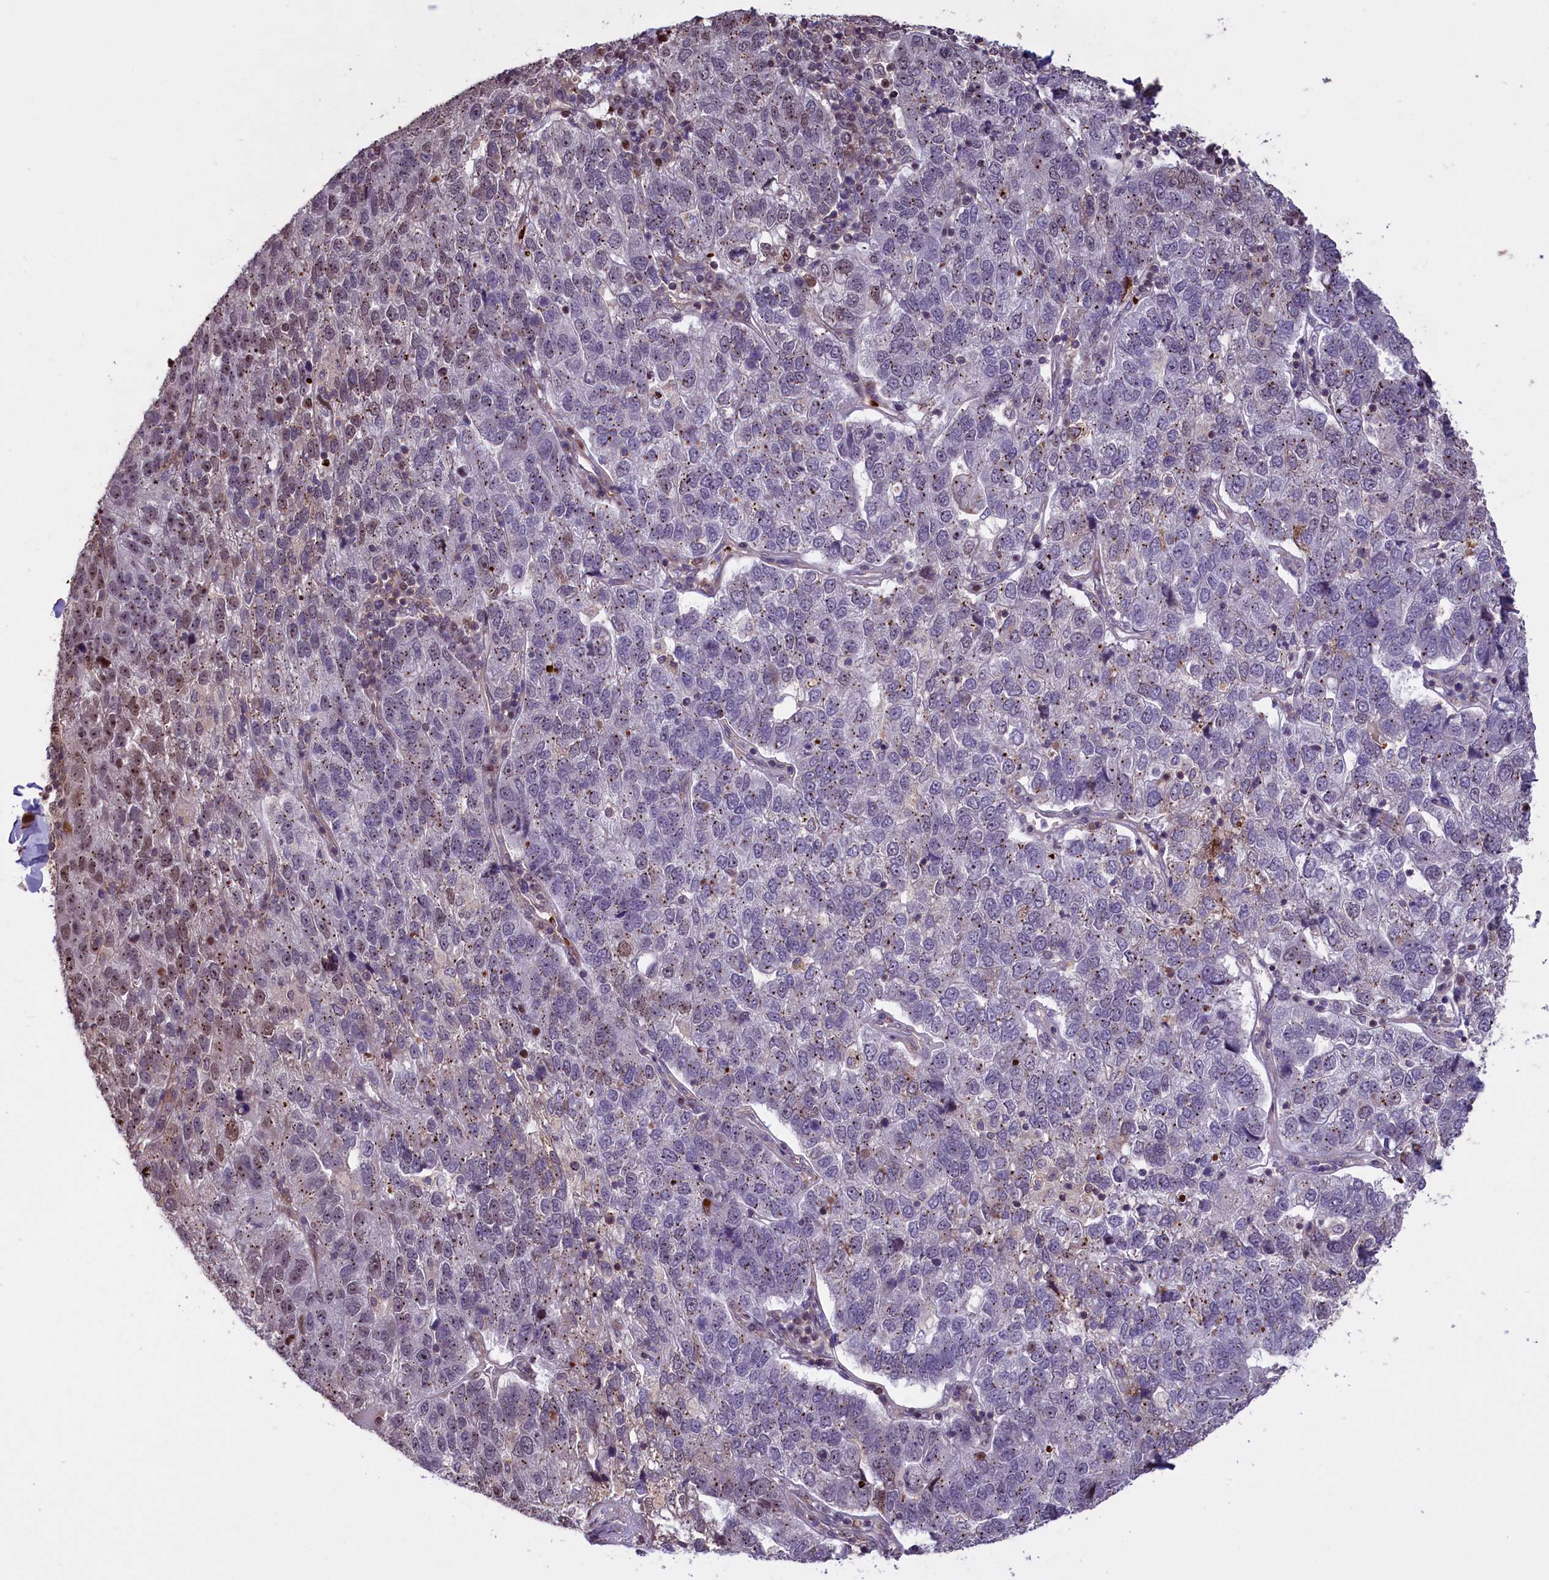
{"staining": {"intensity": "moderate", "quantity": "<25%", "location": "nuclear"}, "tissue": "pancreatic cancer", "cell_type": "Tumor cells", "image_type": "cancer", "snomed": [{"axis": "morphology", "description": "Adenocarcinoma, NOS"}, {"axis": "topography", "description": "Pancreas"}], "caption": "A high-resolution image shows immunohistochemistry staining of pancreatic adenocarcinoma, which displays moderate nuclear expression in about <25% of tumor cells.", "gene": "SHFL", "patient": {"sex": "female", "age": 61}}